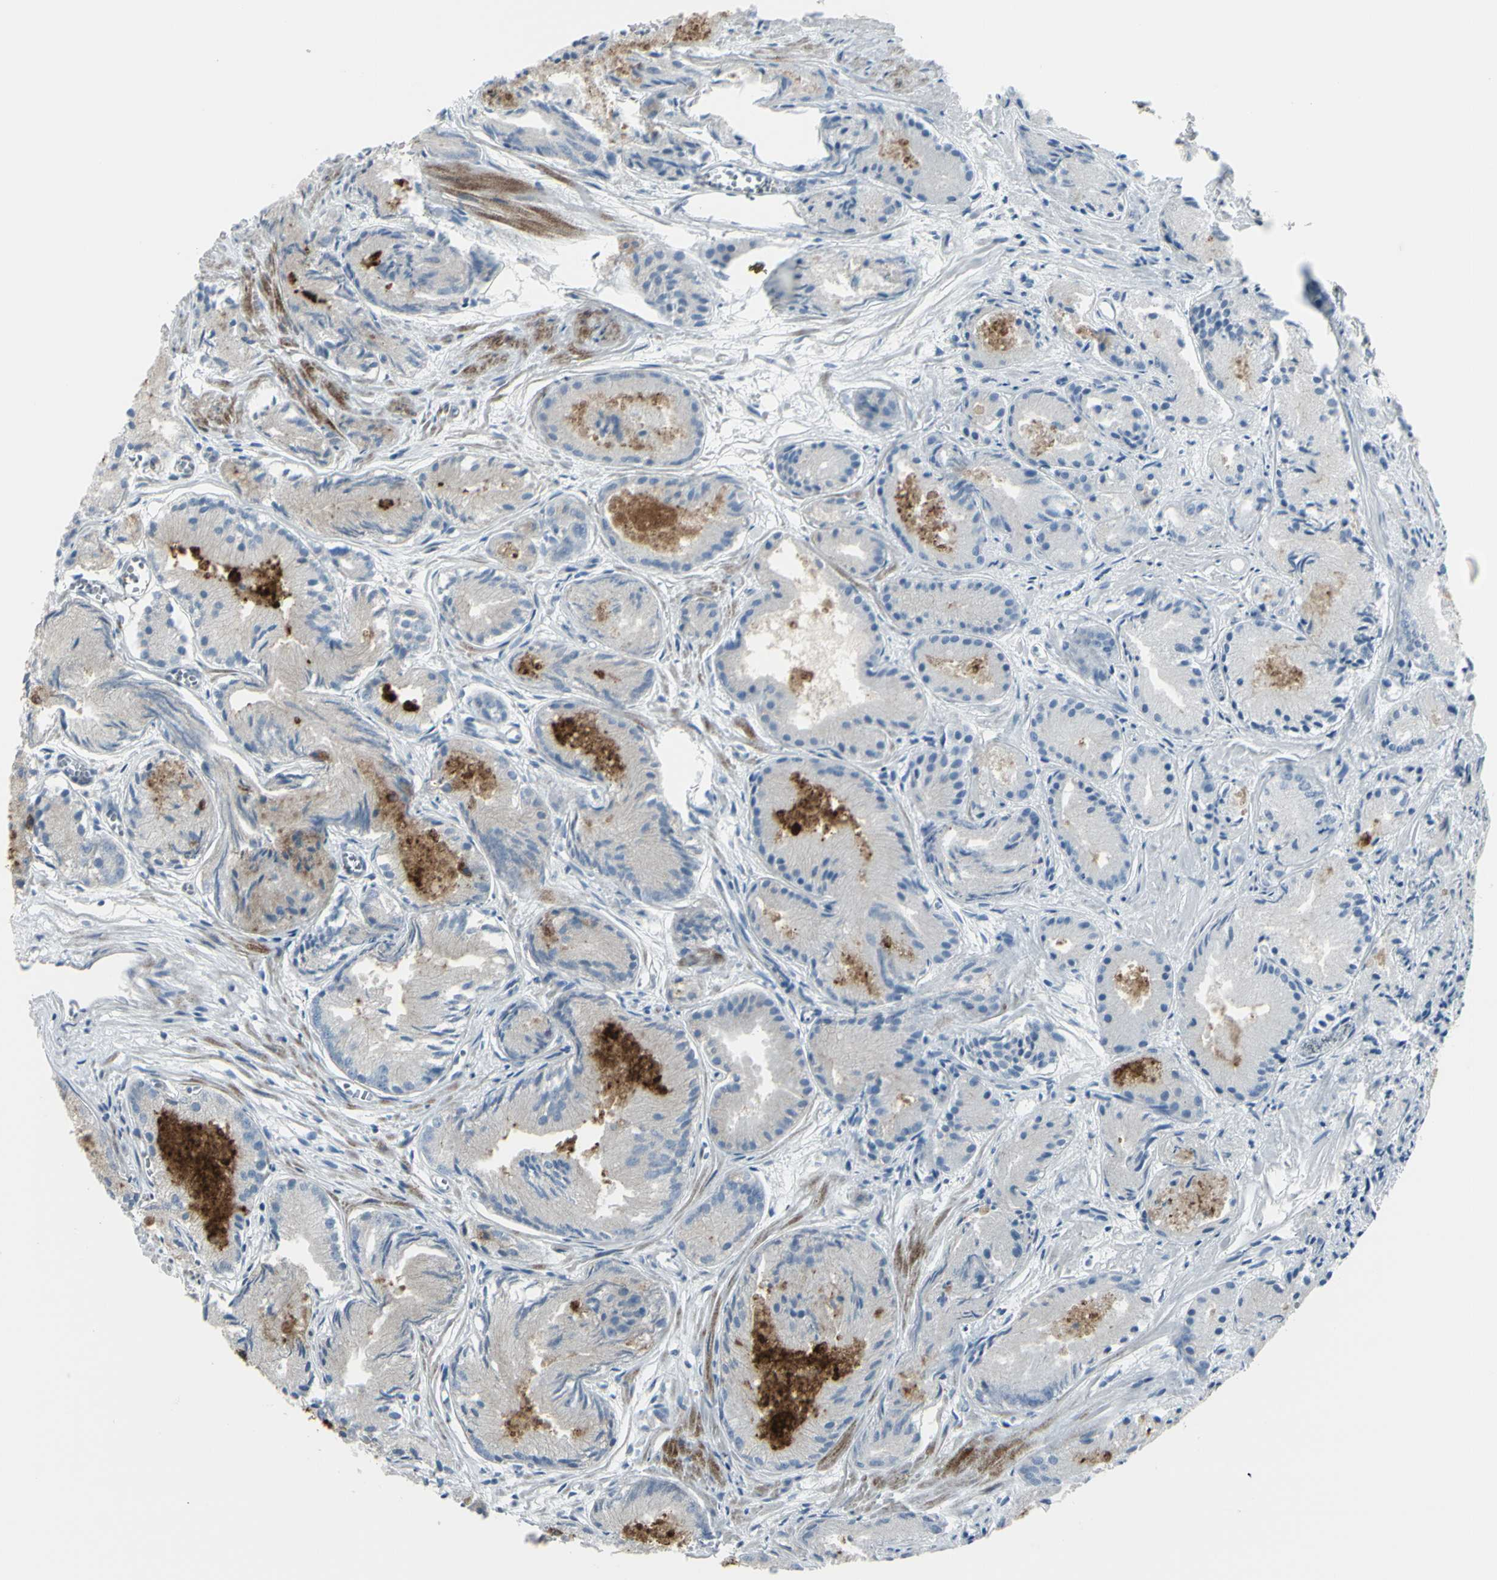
{"staining": {"intensity": "moderate", "quantity": ">75%", "location": "cytoplasmic/membranous"}, "tissue": "prostate cancer", "cell_type": "Tumor cells", "image_type": "cancer", "snomed": [{"axis": "morphology", "description": "Adenocarcinoma, Low grade"}, {"axis": "topography", "description": "Prostate"}], "caption": "Prostate cancer (adenocarcinoma (low-grade)) stained with immunohistochemistry (IHC) exhibits moderate cytoplasmic/membranous staining in about >75% of tumor cells.", "gene": "NAPA", "patient": {"sex": "male", "age": 72}}